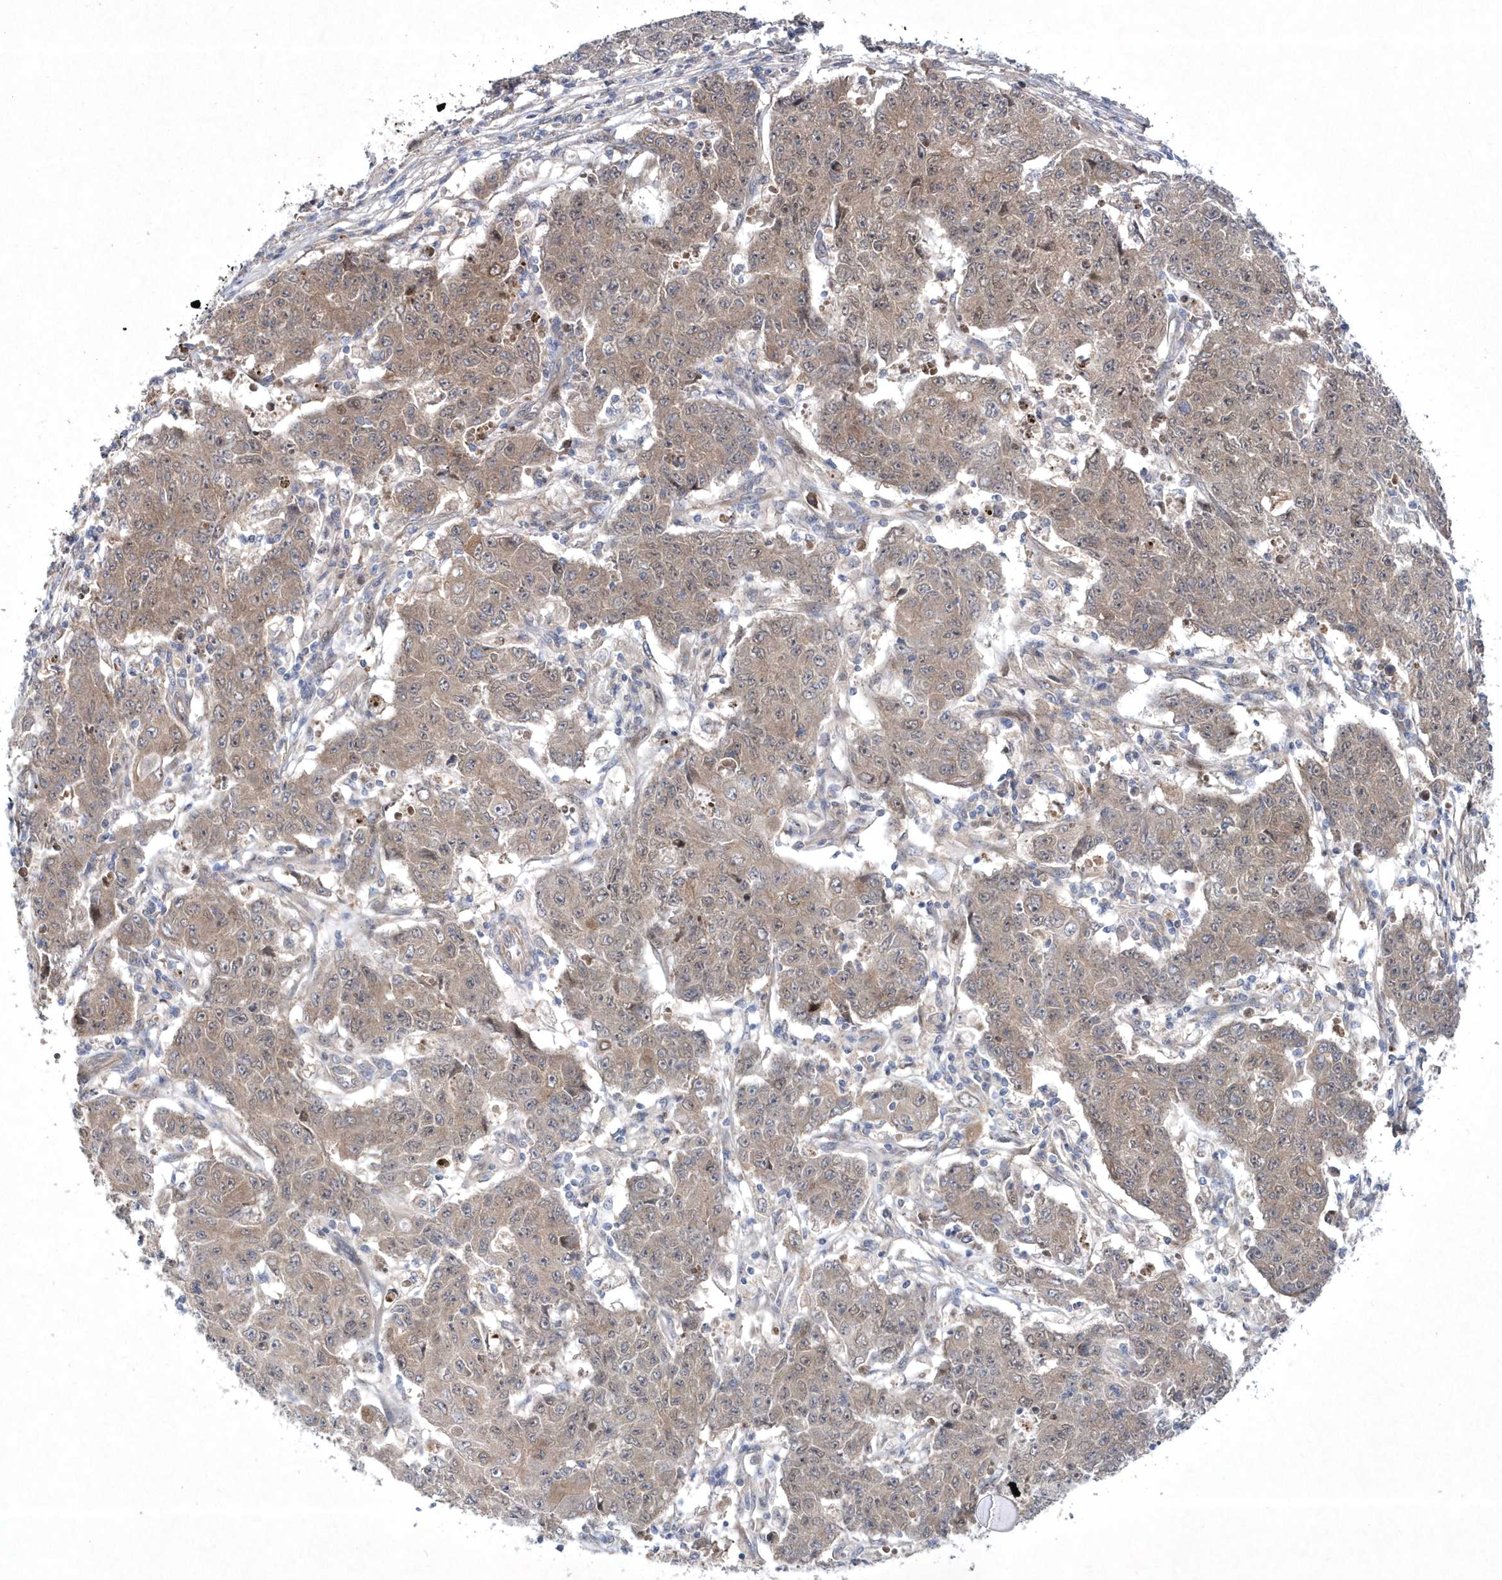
{"staining": {"intensity": "weak", "quantity": ">75%", "location": "cytoplasmic/membranous"}, "tissue": "ovarian cancer", "cell_type": "Tumor cells", "image_type": "cancer", "snomed": [{"axis": "morphology", "description": "Carcinoma, endometroid"}, {"axis": "topography", "description": "Ovary"}], "caption": "High-magnification brightfield microscopy of ovarian cancer stained with DAB (3,3'-diaminobenzidine) (brown) and counterstained with hematoxylin (blue). tumor cells exhibit weak cytoplasmic/membranous expression is identified in approximately>75% of cells.", "gene": "DSPP", "patient": {"sex": "female", "age": 42}}